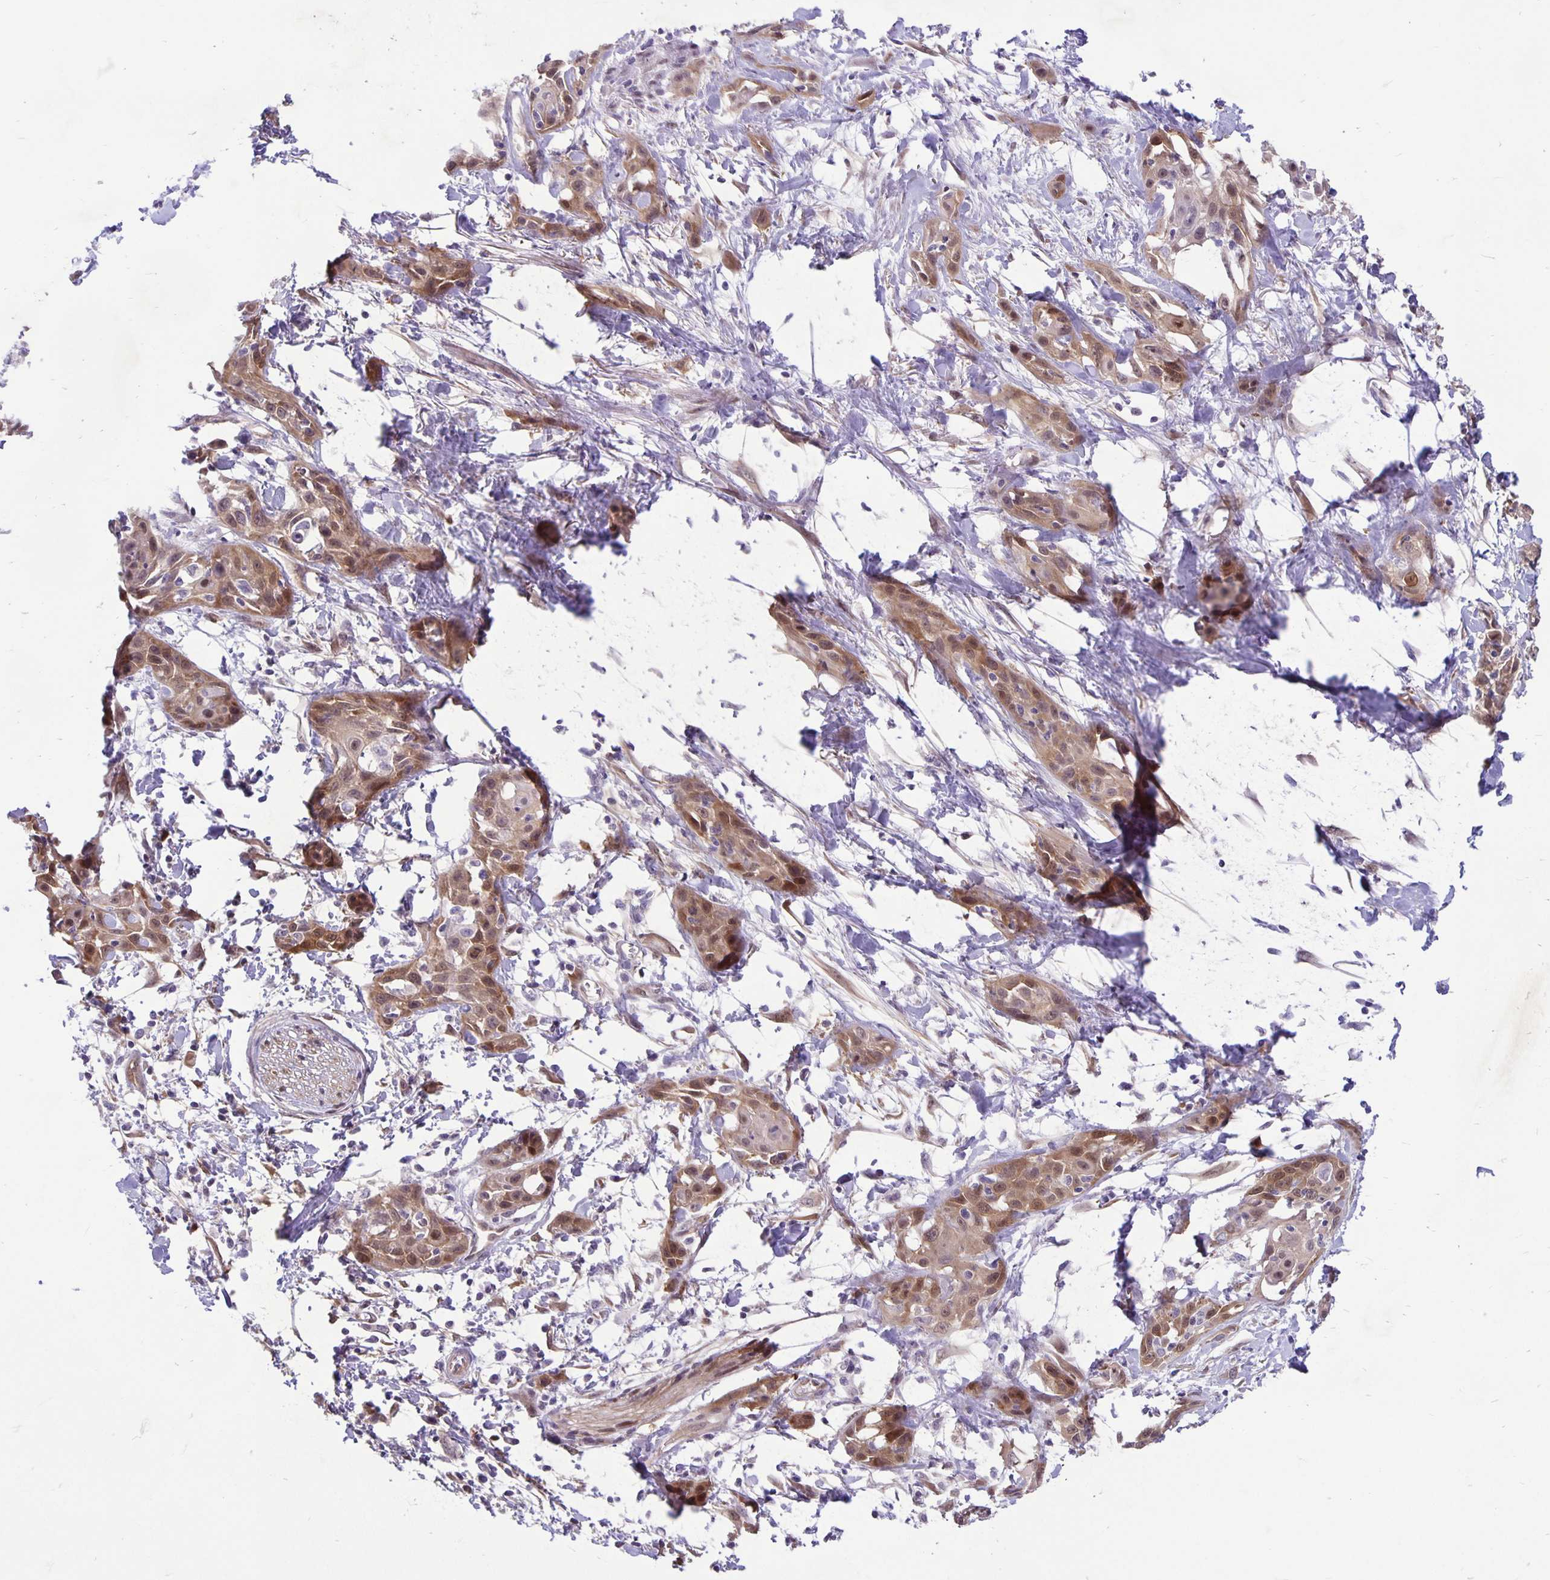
{"staining": {"intensity": "moderate", "quantity": "25%-75%", "location": "cytoplasmic/membranous,nuclear"}, "tissue": "skin cancer", "cell_type": "Tumor cells", "image_type": "cancer", "snomed": [{"axis": "morphology", "description": "Squamous cell carcinoma, NOS"}, {"axis": "topography", "description": "Skin"}, {"axis": "topography", "description": "Anal"}], "caption": "Human skin squamous cell carcinoma stained with a protein marker exhibits moderate staining in tumor cells.", "gene": "TAX1BP3", "patient": {"sex": "male", "age": 64}}